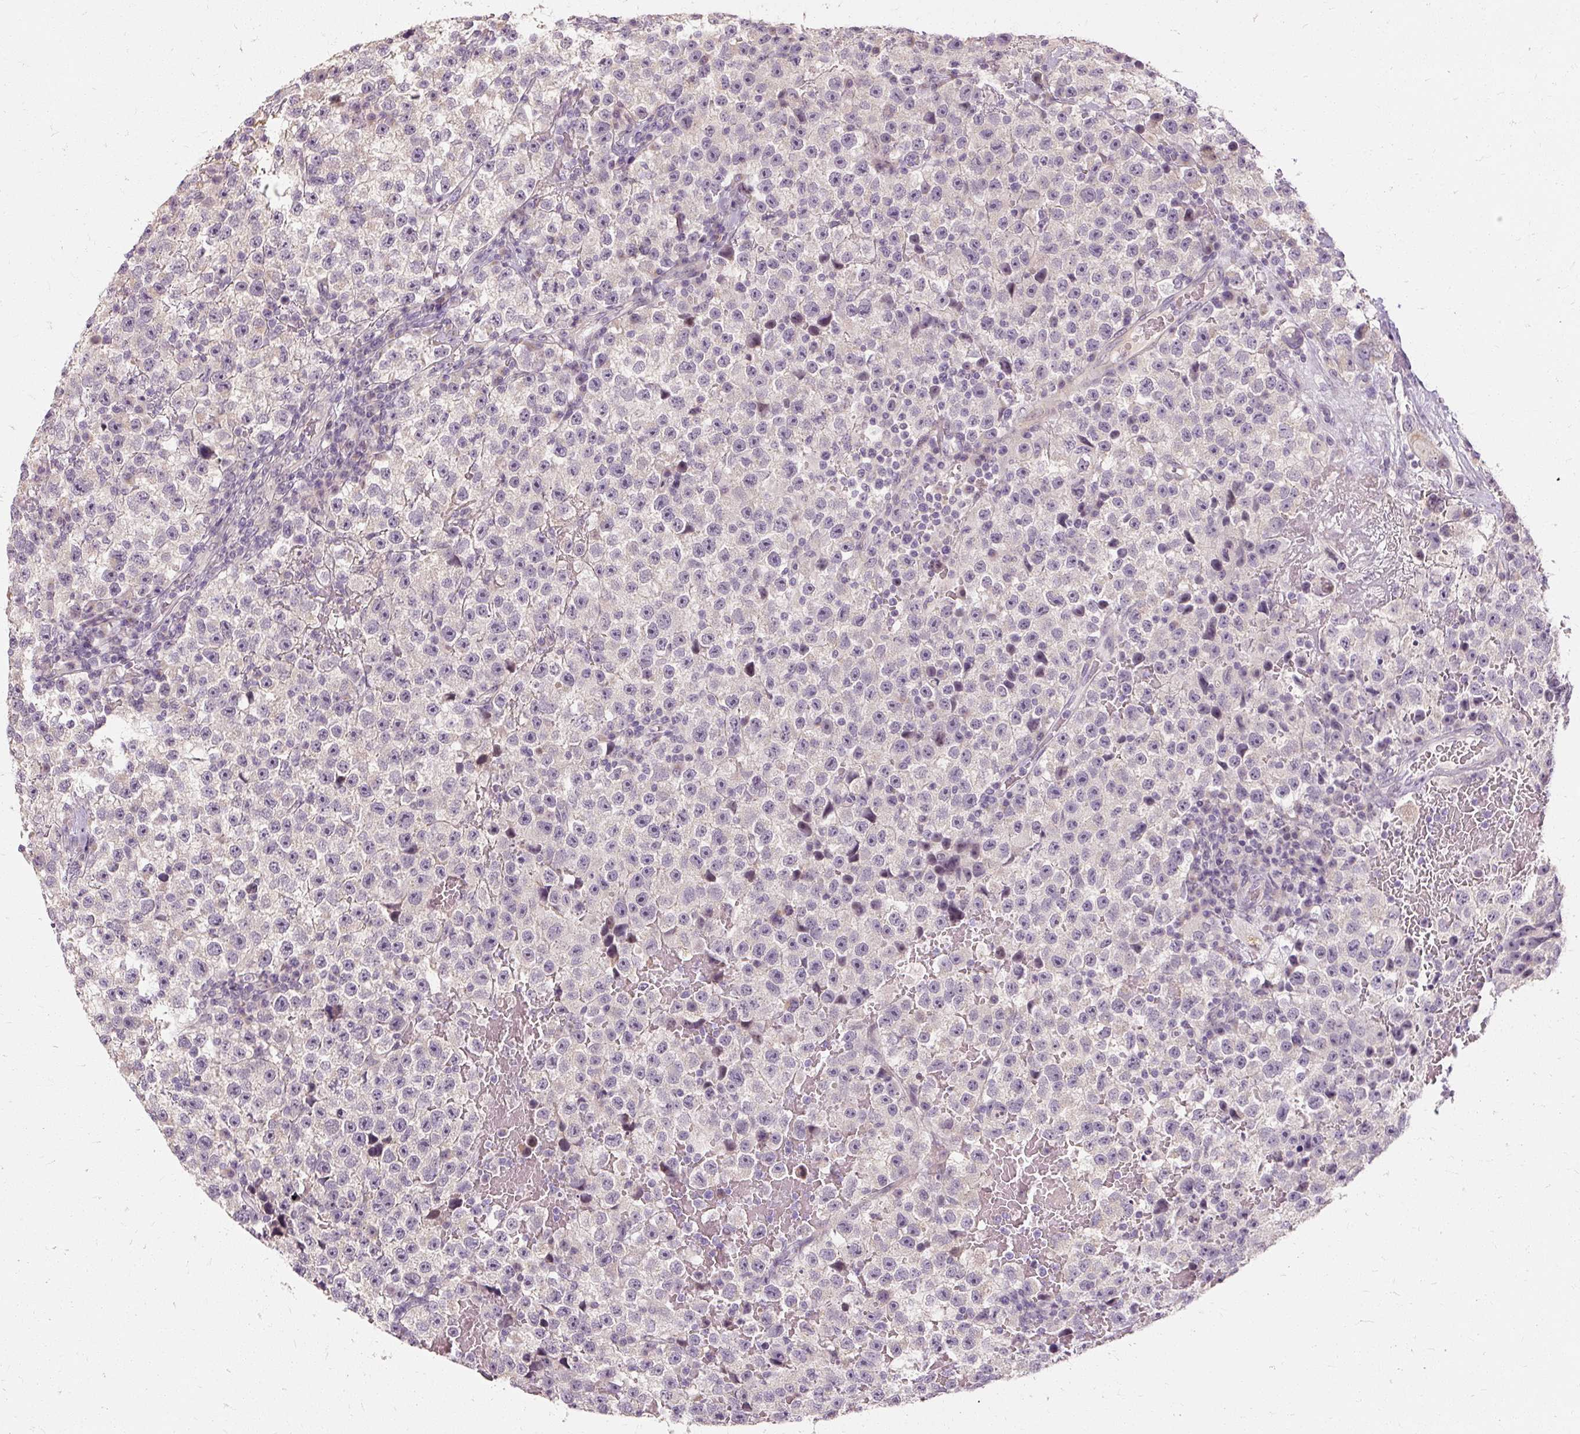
{"staining": {"intensity": "negative", "quantity": "none", "location": "none"}, "tissue": "testis cancer", "cell_type": "Tumor cells", "image_type": "cancer", "snomed": [{"axis": "morphology", "description": "Seminoma, NOS"}, {"axis": "topography", "description": "Testis"}], "caption": "The immunohistochemistry photomicrograph has no significant staining in tumor cells of seminoma (testis) tissue.", "gene": "CAPN3", "patient": {"sex": "male", "age": 22}}